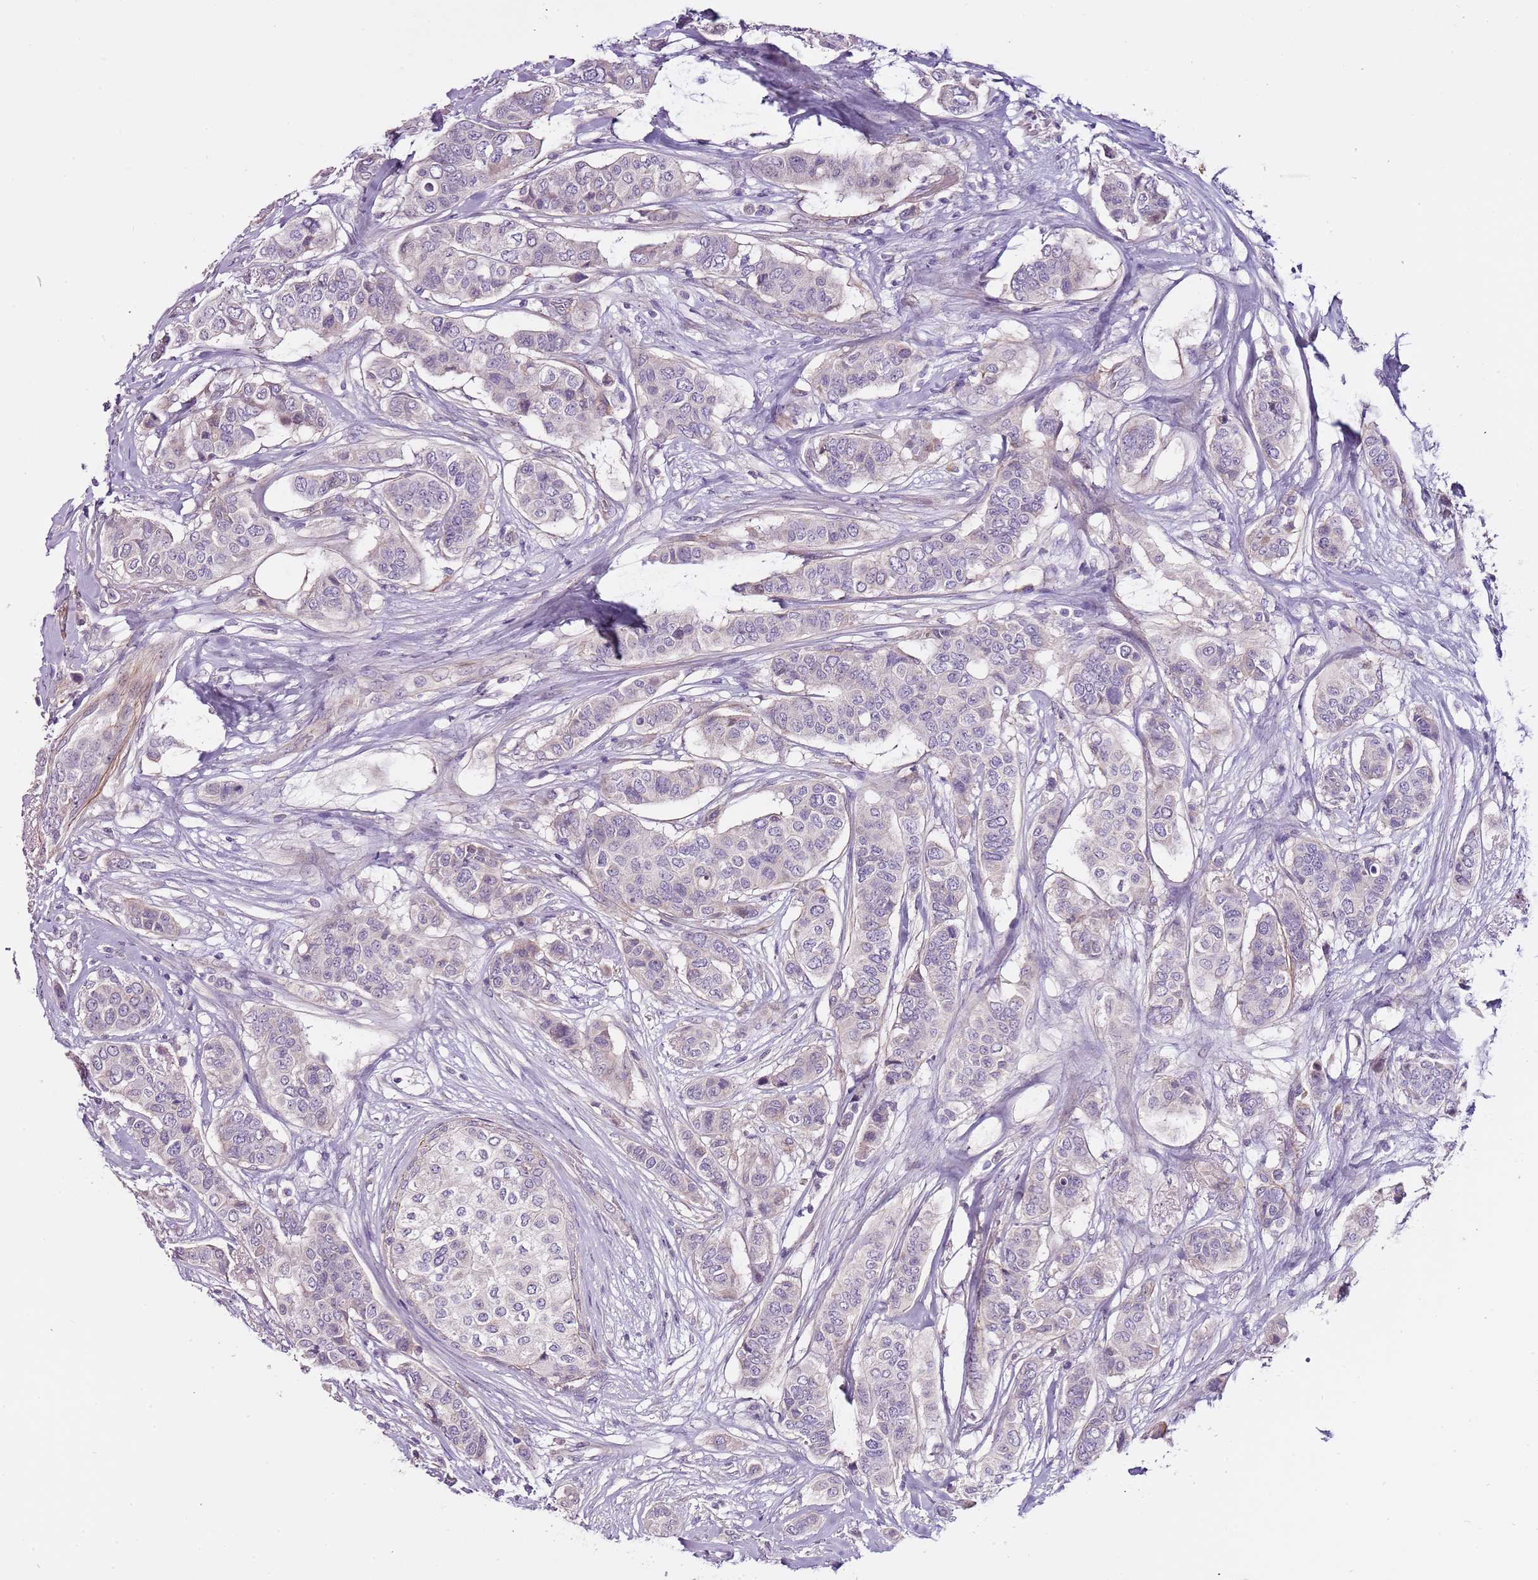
{"staining": {"intensity": "negative", "quantity": "none", "location": "none"}, "tissue": "breast cancer", "cell_type": "Tumor cells", "image_type": "cancer", "snomed": [{"axis": "morphology", "description": "Lobular carcinoma"}, {"axis": "topography", "description": "Breast"}], "caption": "Immunohistochemical staining of human breast cancer exhibits no significant positivity in tumor cells.", "gene": "NKX2-3", "patient": {"sex": "female", "age": 51}}